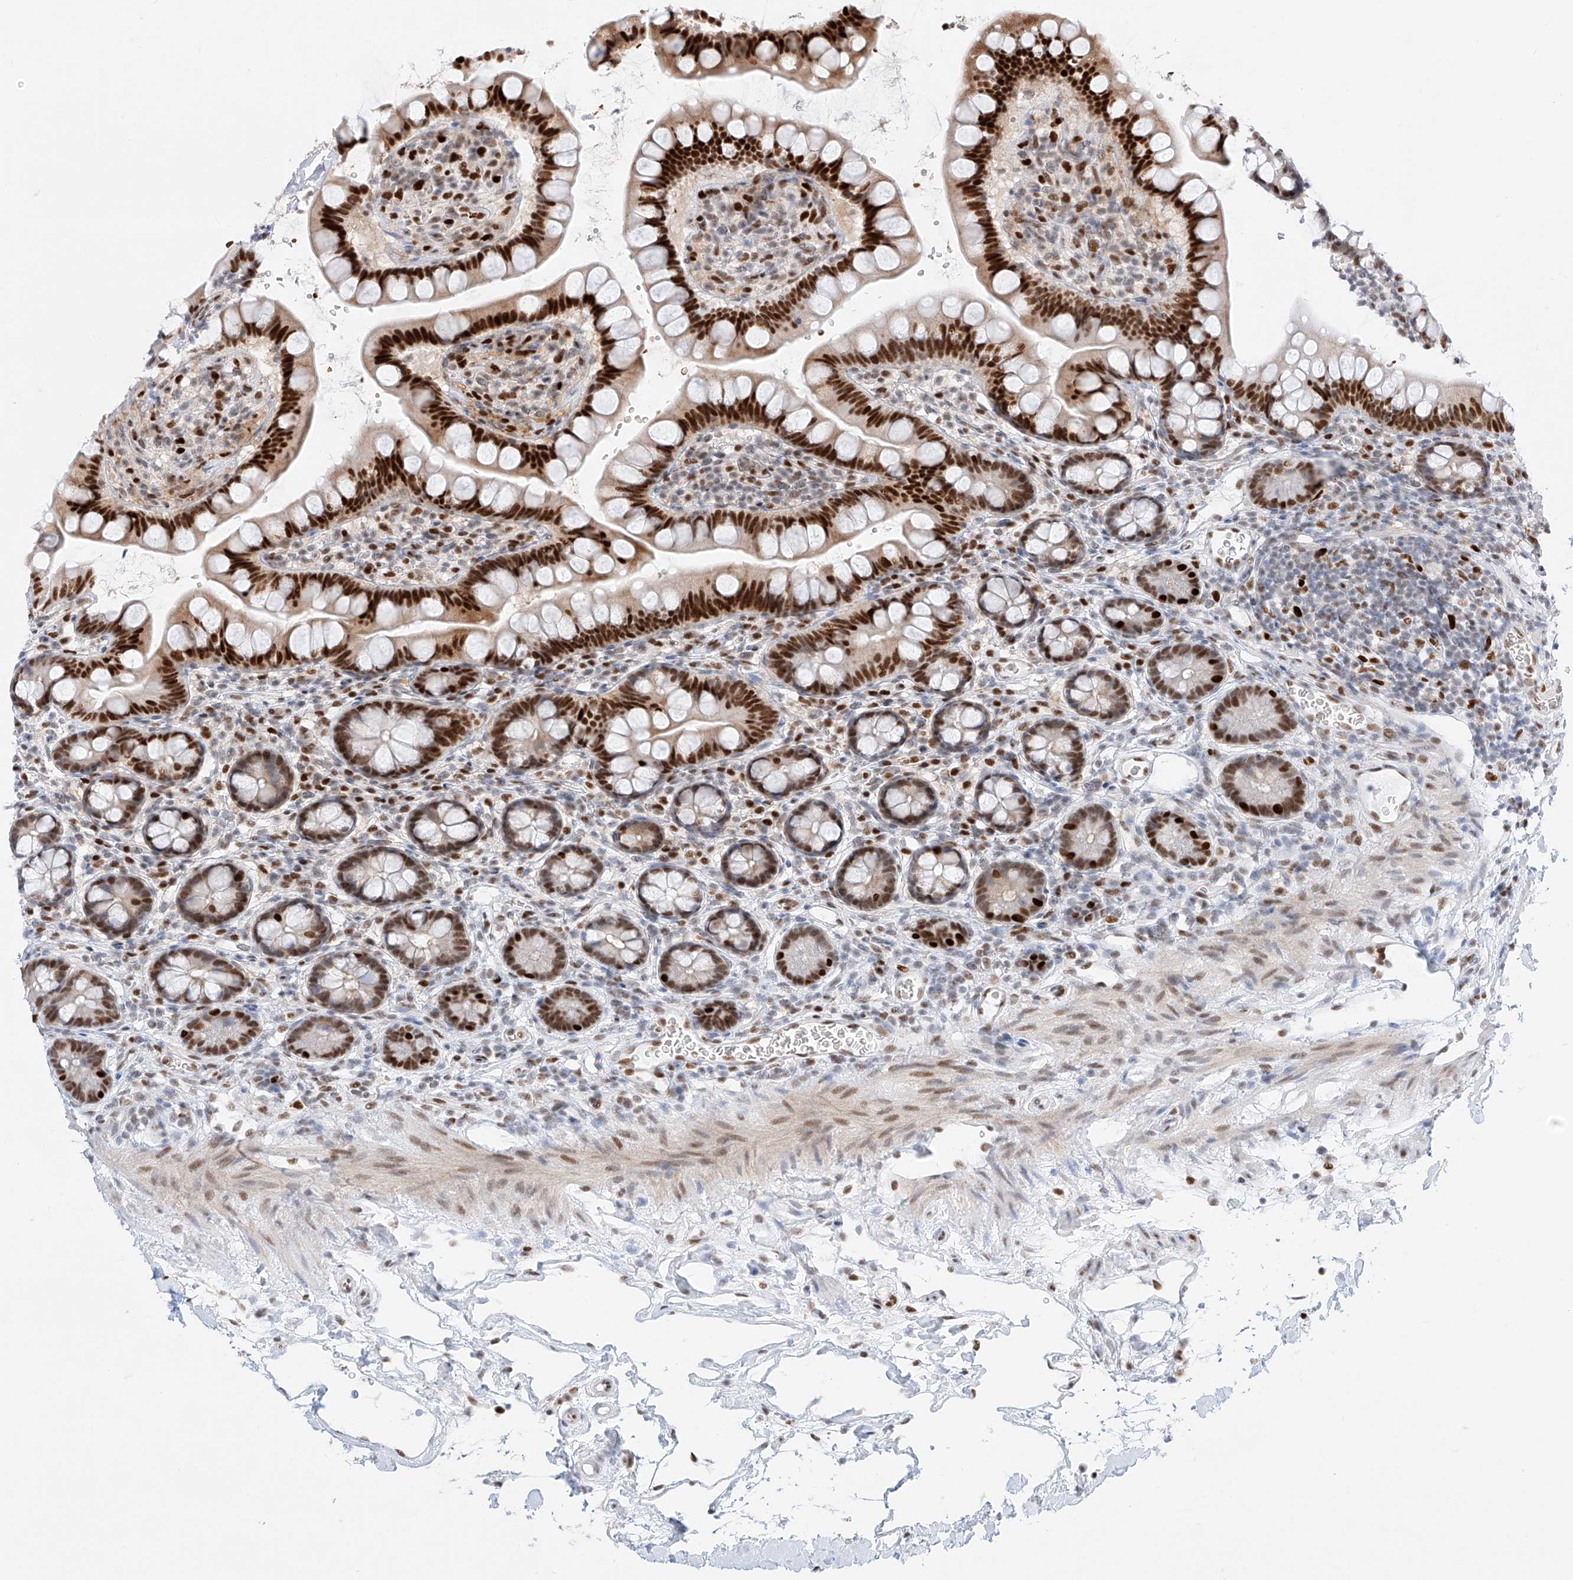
{"staining": {"intensity": "strong", "quantity": ">75%", "location": "nuclear"}, "tissue": "small intestine", "cell_type": "Glandular cells", "image_type": "normal", "snomed": [{"axis": "morphology", "description": "Normal tissue, NOS"}, {"axis": "topography", "description": "Small intestine"}], "caption": "Immunohistochemical staining of unremarkable human small intestine shows strong nuclear protein expression in about >75% of glandular cells.", "gene": "APIP", "patient": {"sex": "female", "age": 84}}